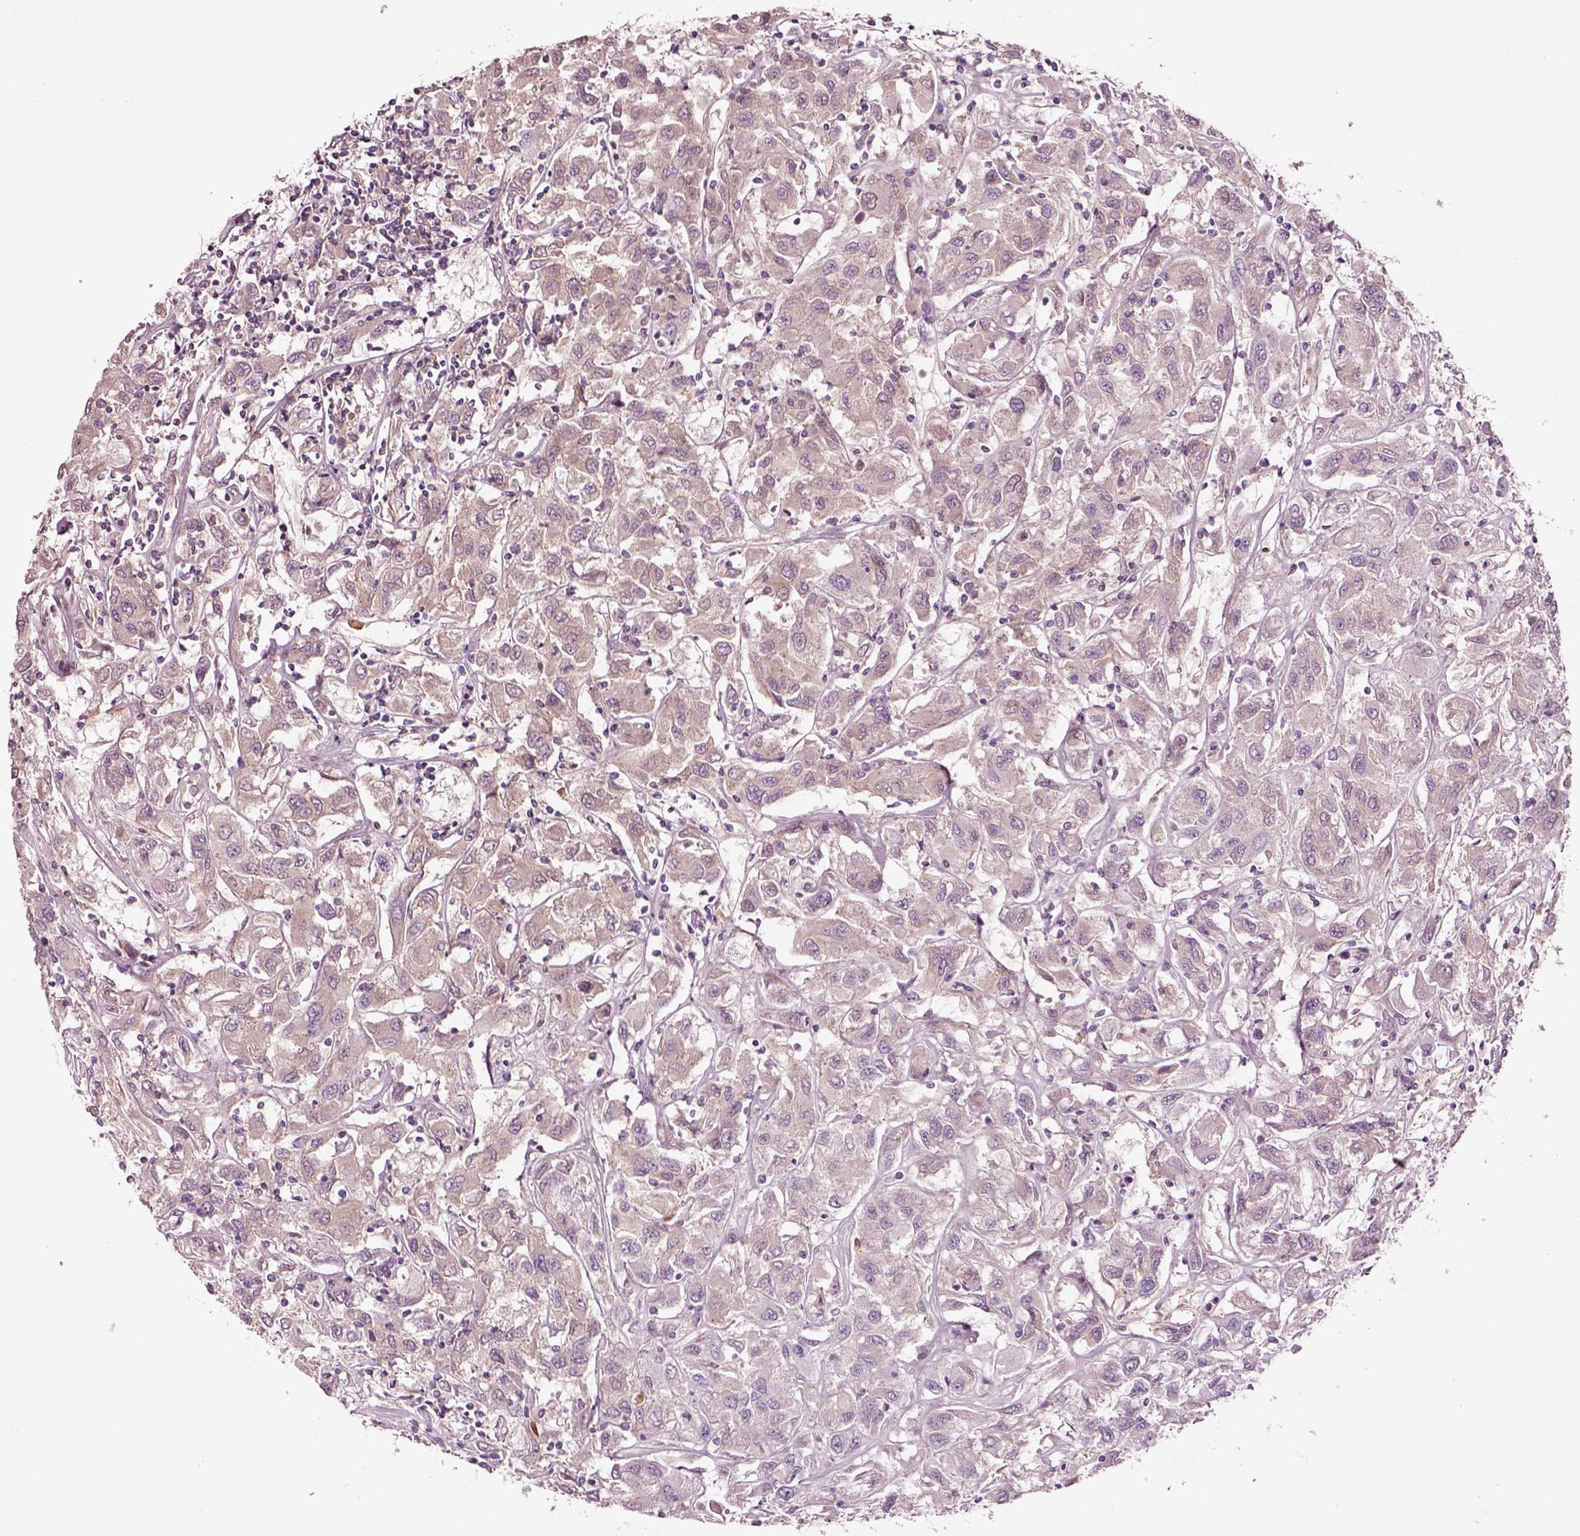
{"staining": {"intensity": "negative", "quantity": "none", "location": "none"}, "tissue": "renal cancer", "cell_type": "Tumor cells", "image_type": "cancer", "snomed": [{"axis": "morphology", "description": "Adenocarcinoma, NOS"}, {"axis": "topography", "description": "Kidney"}], "caption": "Human renal adenocarcinoma stained for a protein using immunohistochemistry (IHC) demonstrates no staining in tumor cells.", "gene": "SEC23A", "patient": {"sex": "female", "age": 76}}